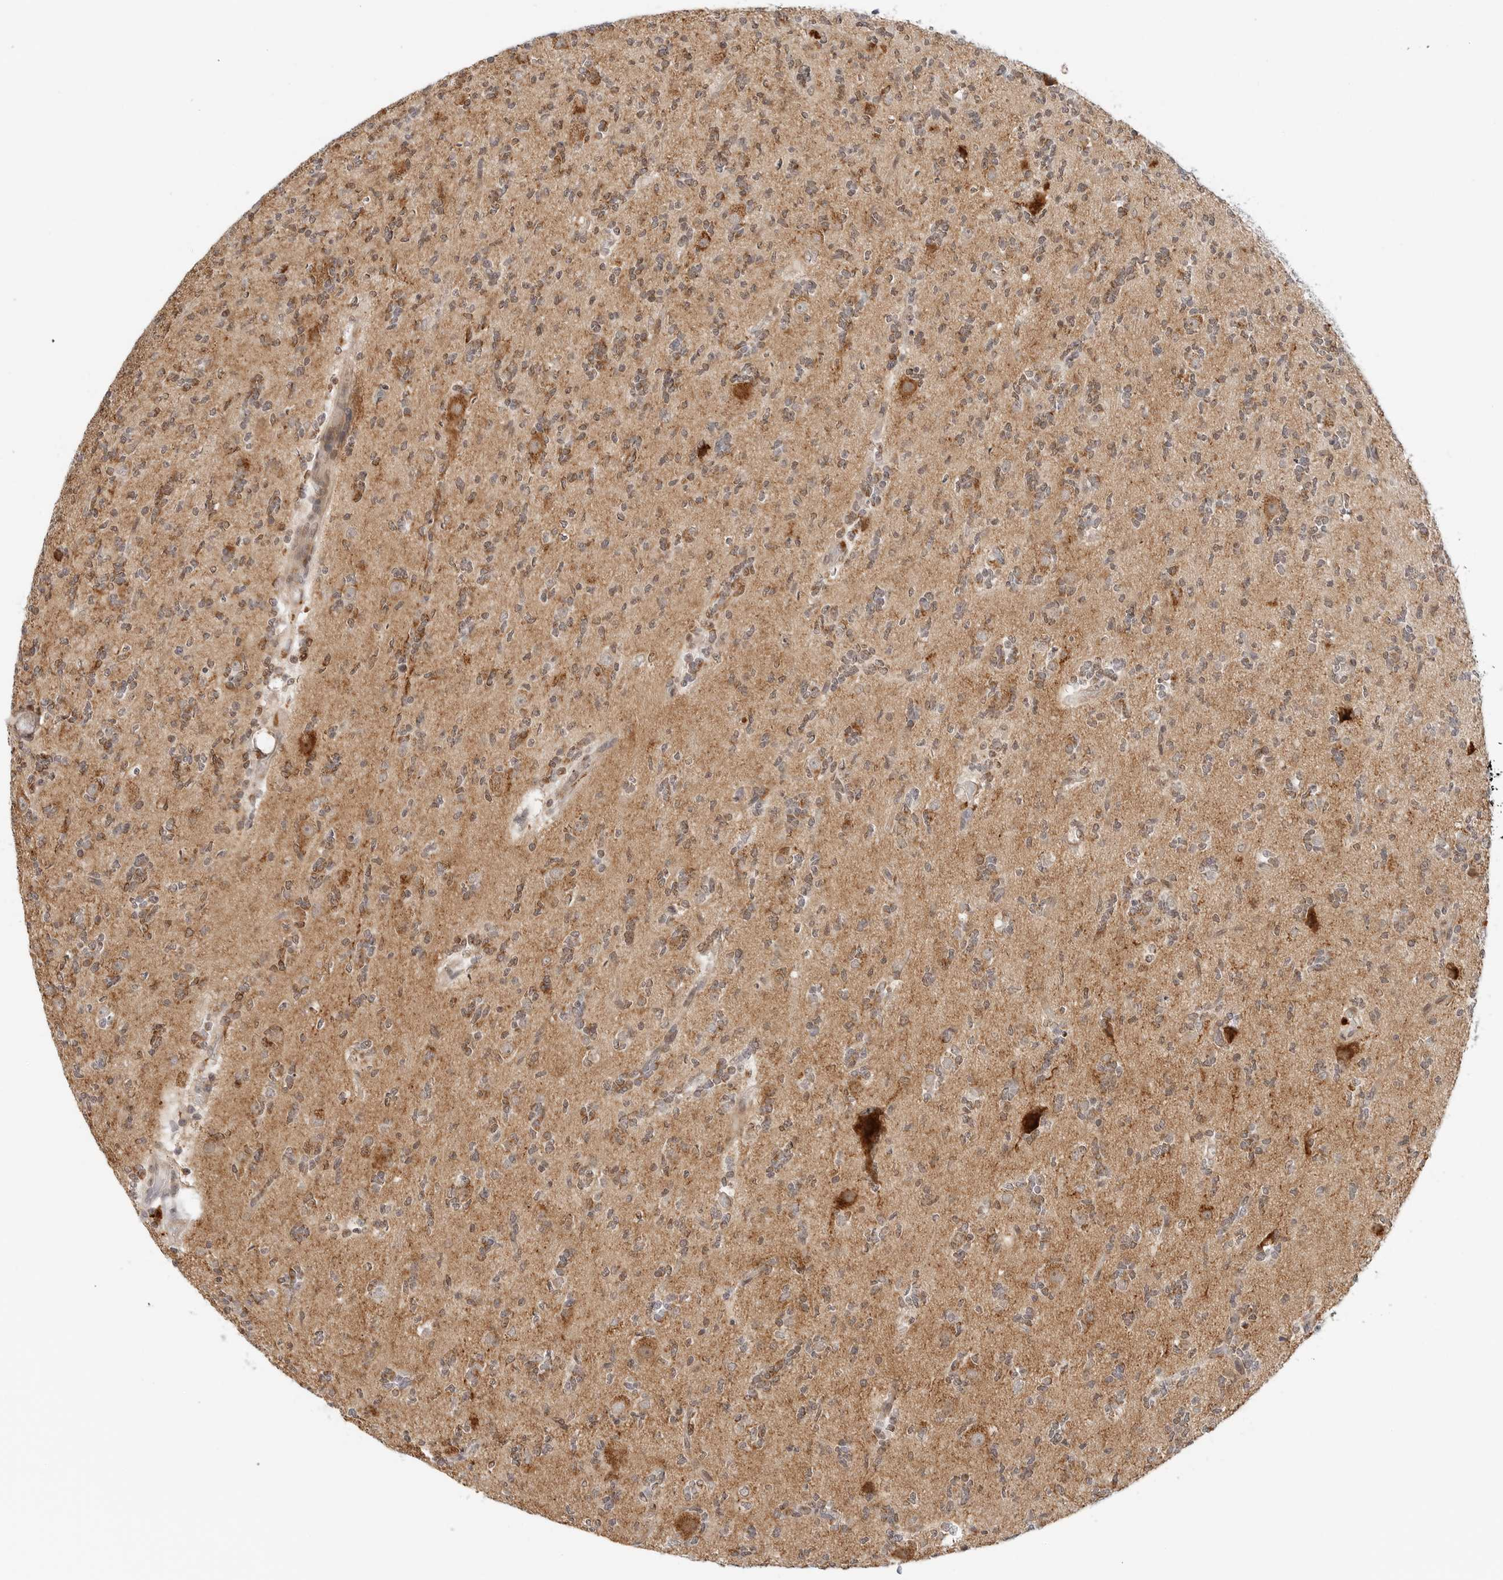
{"staining": {"intensity": "moderate", "quantity": "25%-75%", "location": "cytoplasmic/membranous"}, "tissue": "glioma", "cell_type": "Tumor cells", "image_type": "cancer", "snomed": [{"axis": "morphology", "description": "Glioma, malignant, High grade"}, {"axis": "topography", "description": "Brain"}], "caption": "Human malignant high-grade glioma stained for a protein (brown) demonstrates moderate cytoplasmic/membranous positive positivity in approximately 25%-75% of tumor cells.", "gene": "DYRK4", "patient": {"sex": "female", "age": 62}}